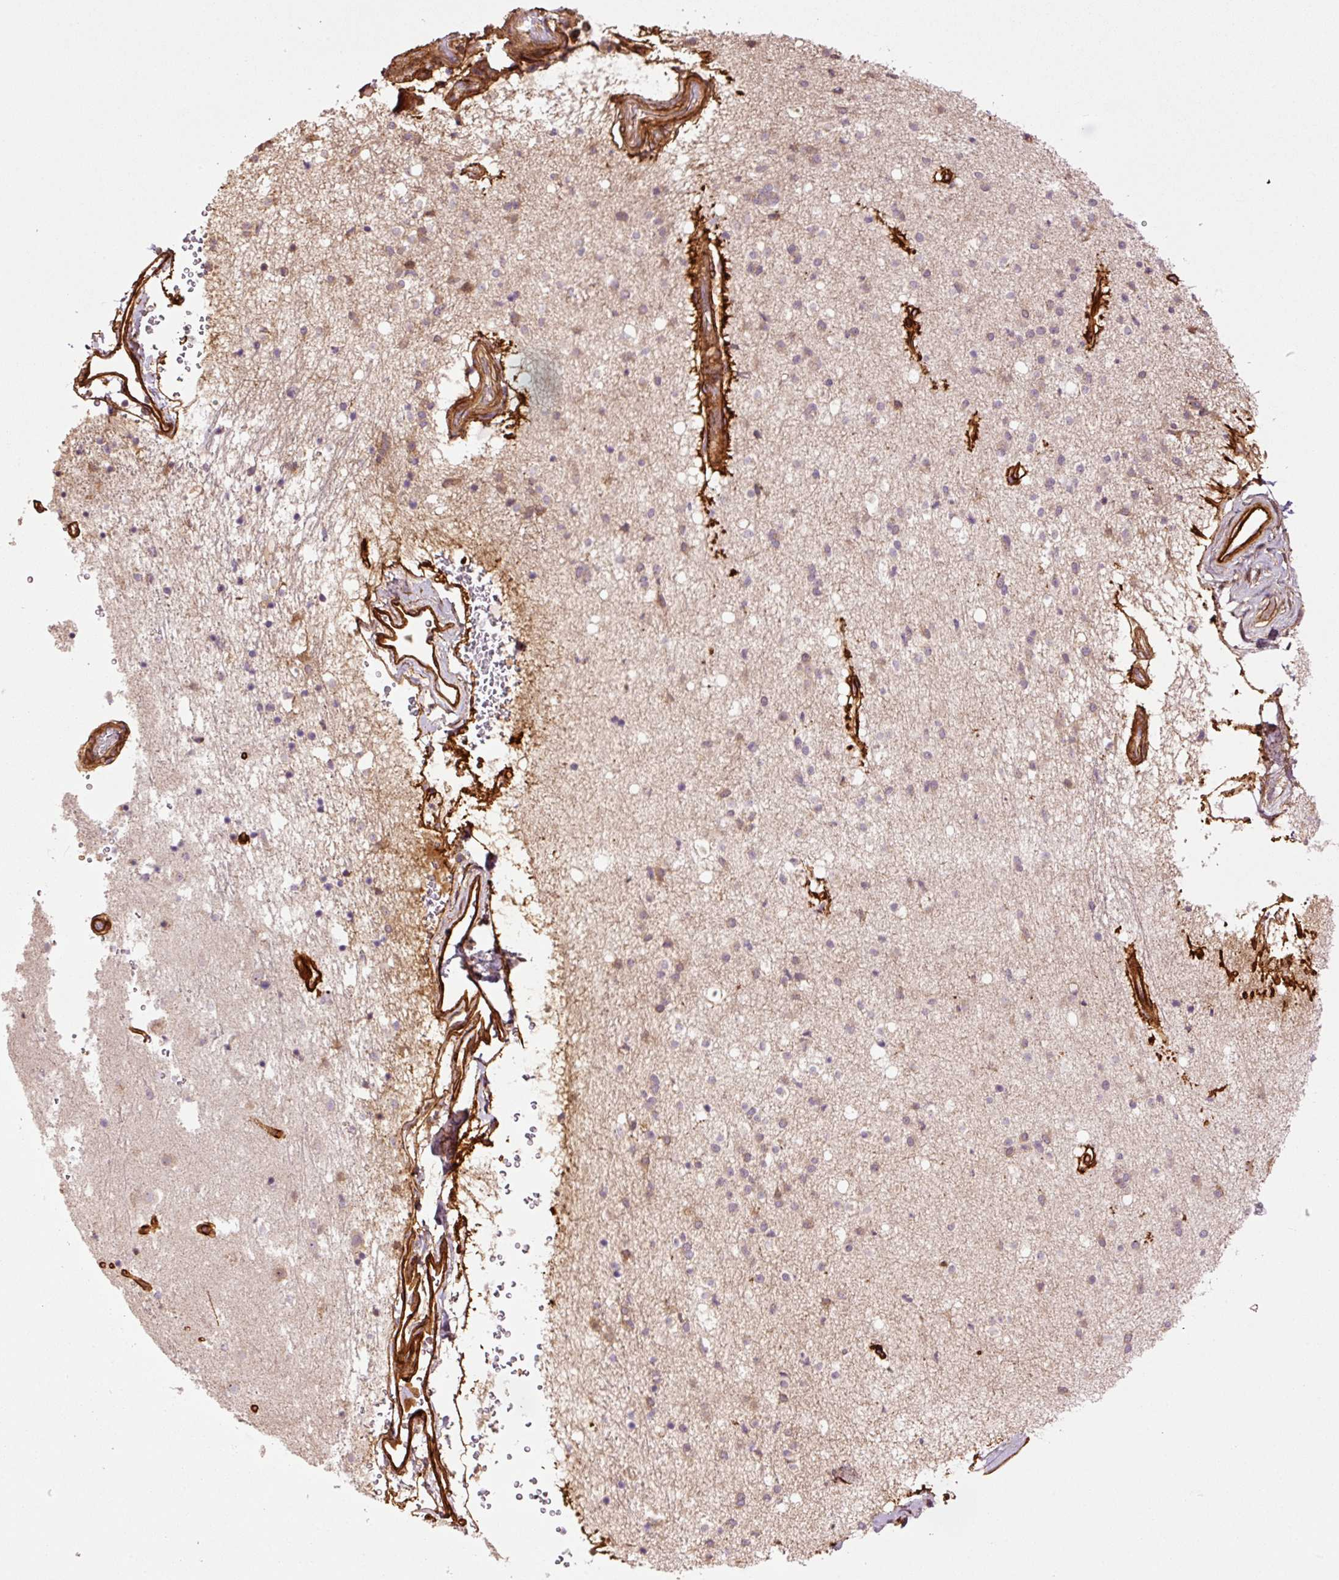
{"staining": {"intensity": "weak", "quantity": "25%-75%", "location": "cytoplasmic/membranous"}, "tissue": "caudate", "cell_type": "Glial cells", "image_type": "normal", "snomed": [{"axis": "morphology", "description": "Normal tissue, NOS"}, {"axis": "topography", "description": "Lateral ventricle wall"}], "caption": "IHC of benign human caudate exhibits low levels of weak cytoplasmic/membranous staining in about 25%-75% of glial cells.", "gene": "NID2", "patient": {"sex": "male", "age": 58}}